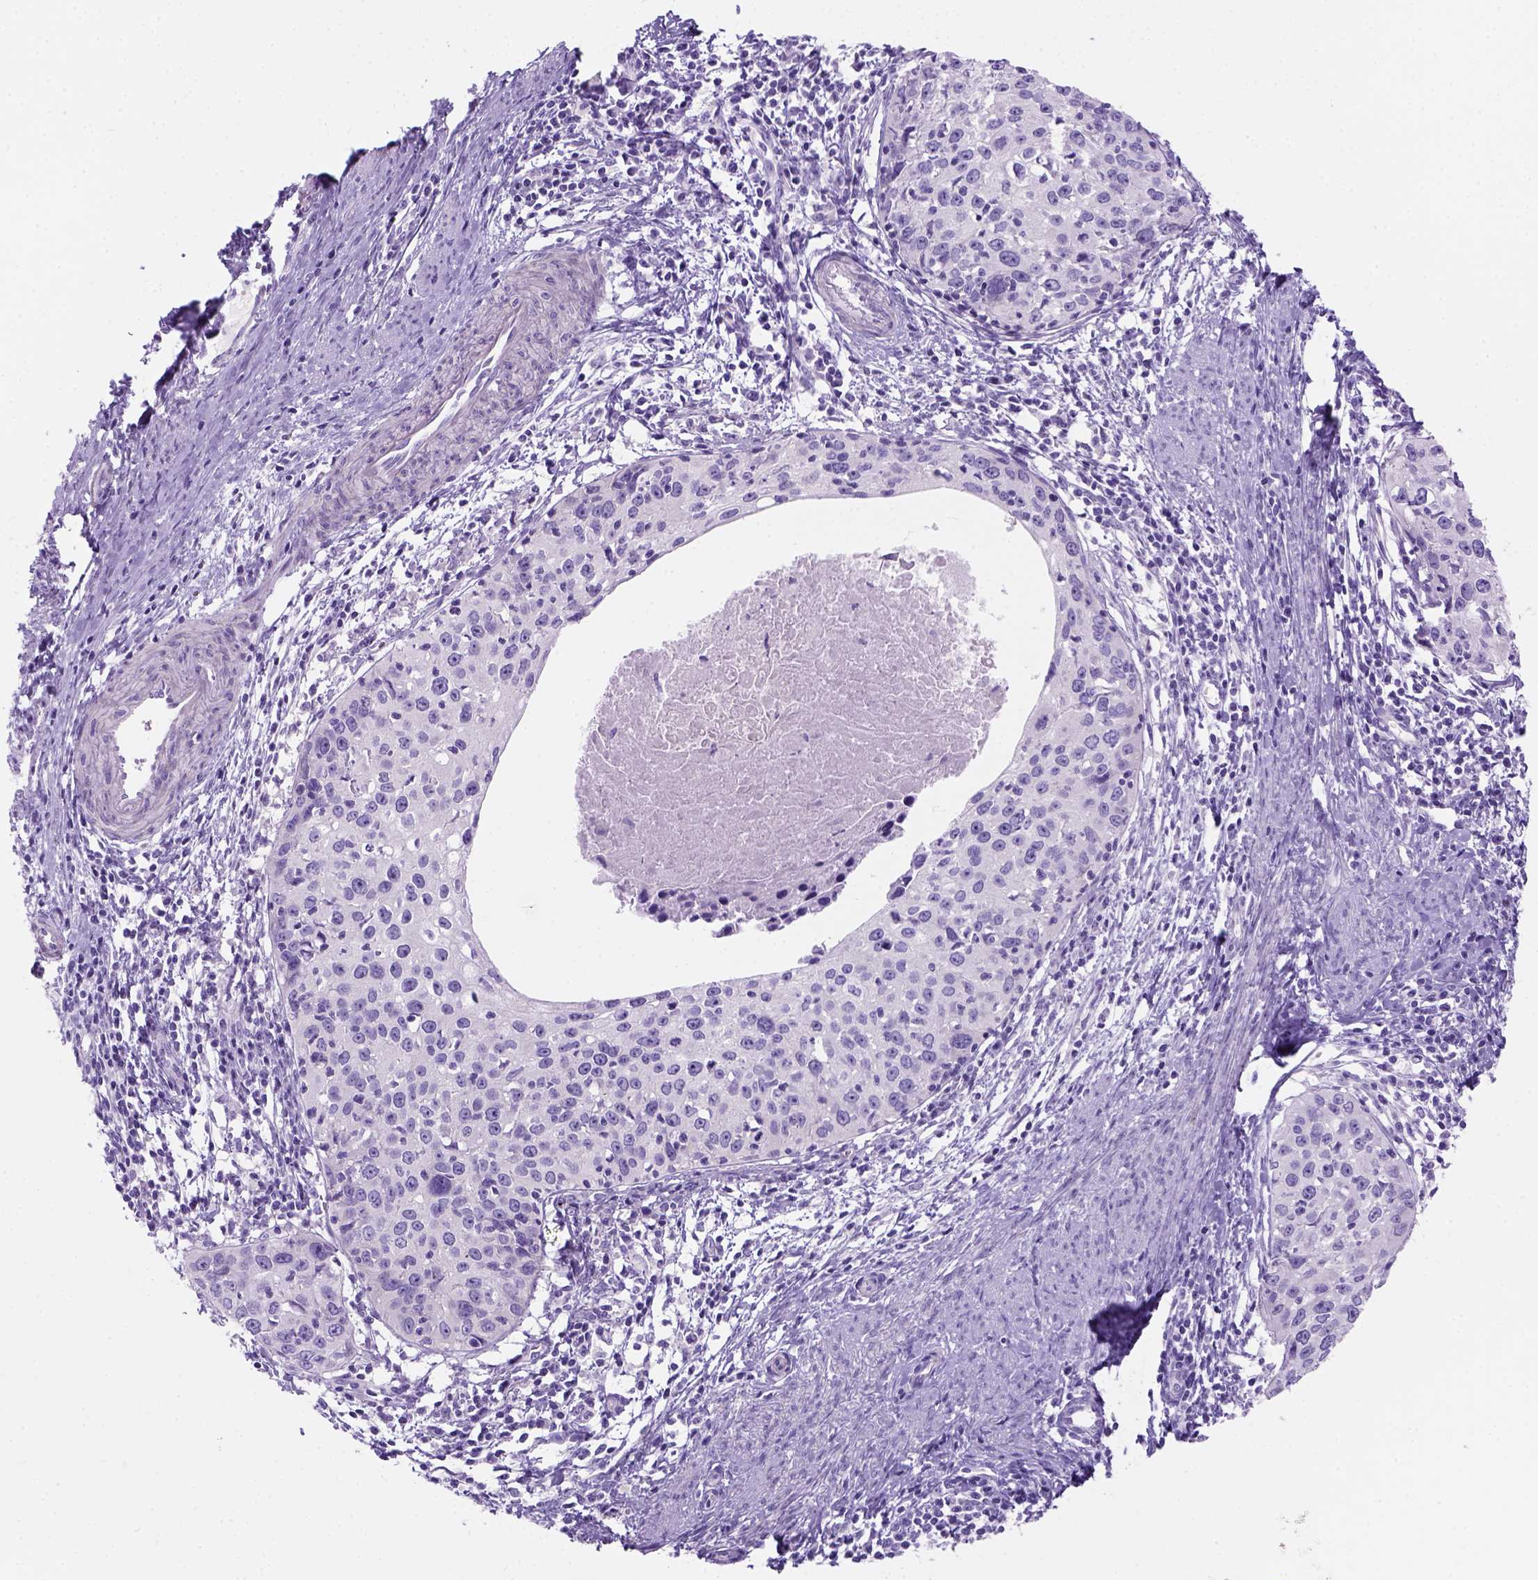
{"staining": {"intensity": "negative", "quantity": "none", "location": "none"}, "tissue": "cervical cancer", "cell_type": "Tumor cells", "image_type": "cancer", "snomed": [{"axis": "morphology", "description": "Squamous cell carcinoma, NOS"}, {"axis": "topography", "description": "Cervix"}], "caption": "Protein analysis of squamous cell carcinoma (cervical) displays no significant staining in tumor cells.", "gene": "C7orf57", "patient": {"sex": "female", "age": 40}}